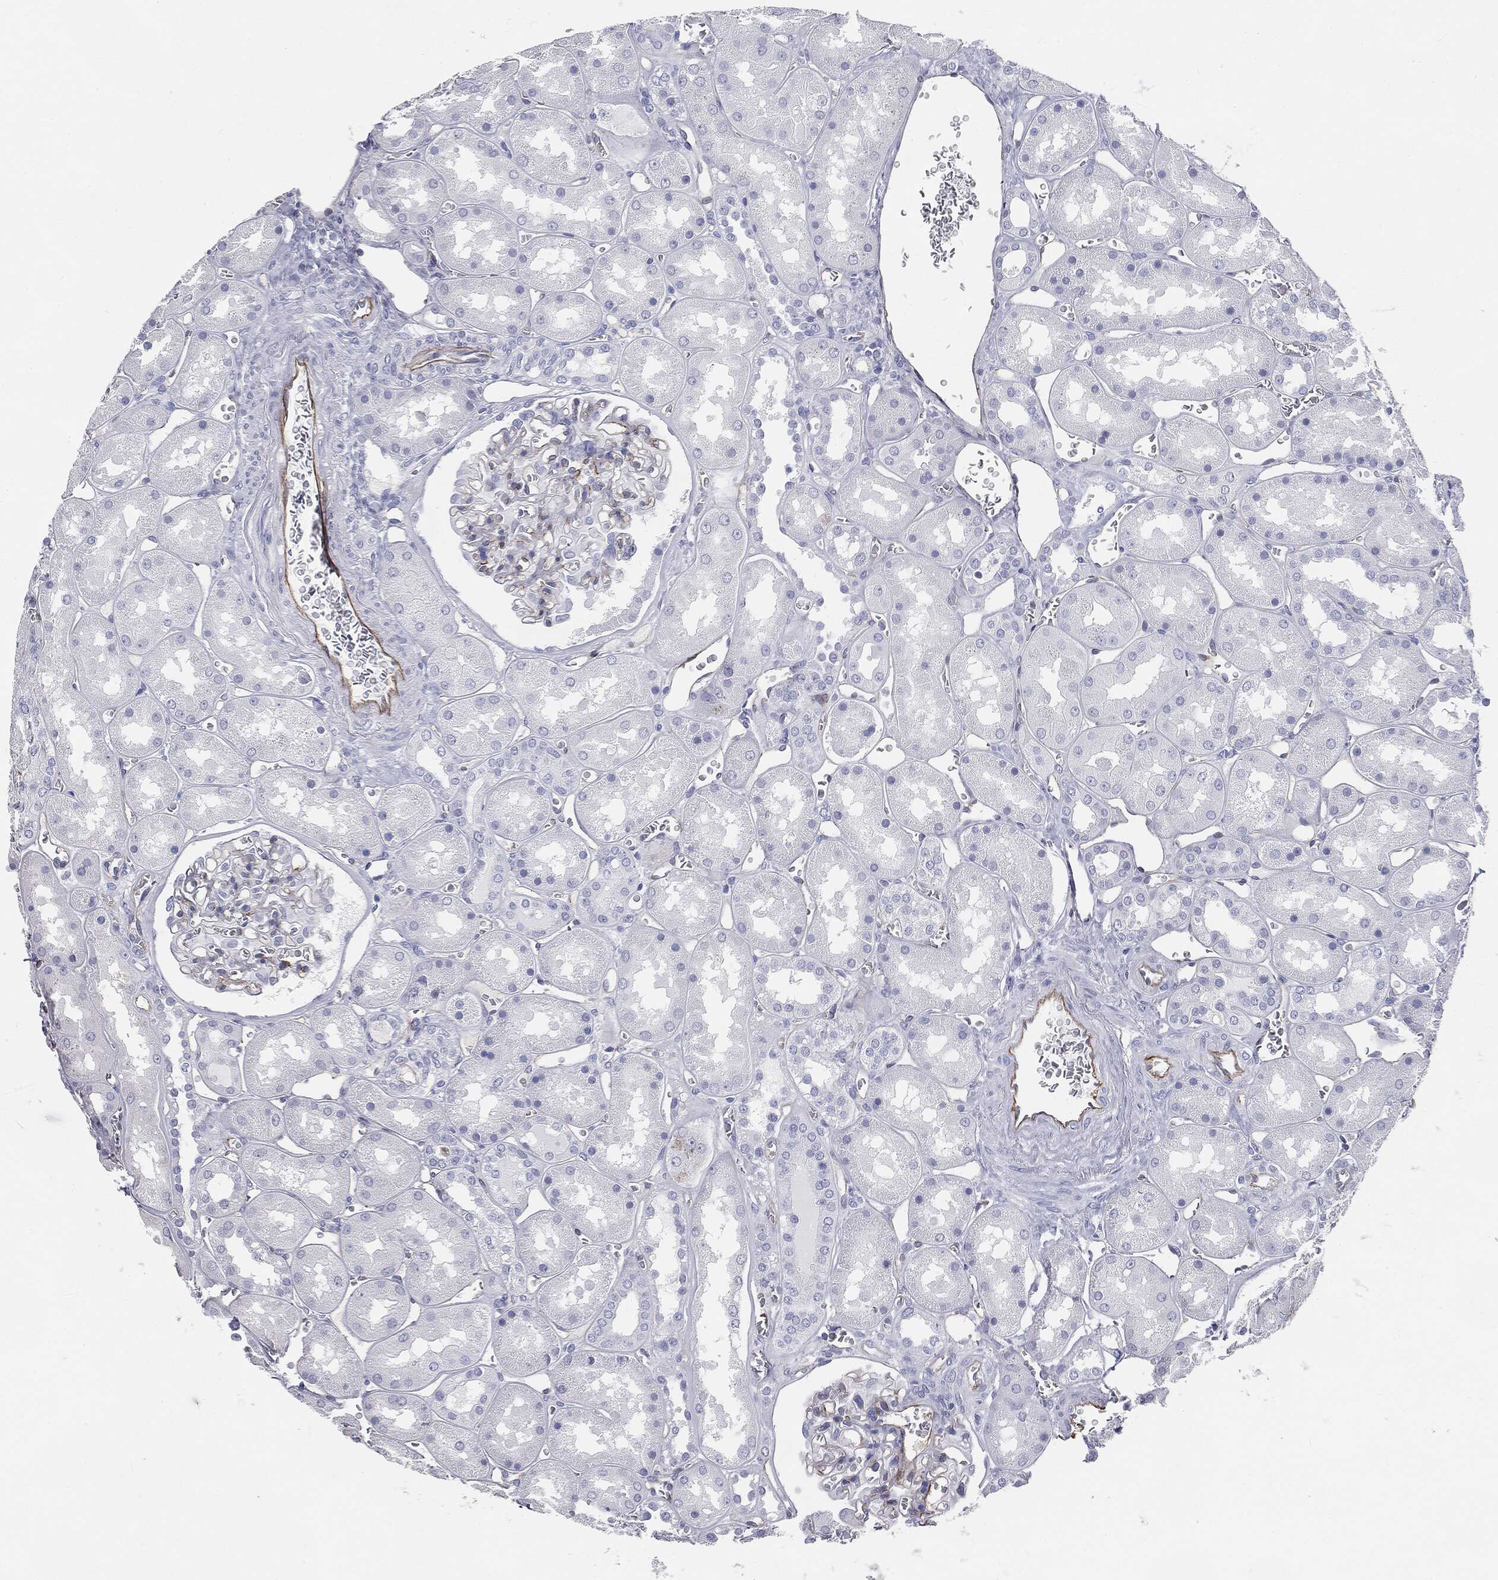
{"staining": {"intensity": "negative", "quantity": "none", "location": "none"}, "tissue": "kidney", "cell_type": "Cells in glomeruli", "image_type": "normal", "snomed": [{"axis": "morphology", "description": "Normal tissue, NOS"}, {"axis": "topography", "description": "Kidney"}], "caption": "Kidney stained for a protein using immunohistochemistry (IHC) demonstrates no staining cells in glomeruli.", "gene": "MUC5AC", "patient": {"sex": "male", "age": 73}}